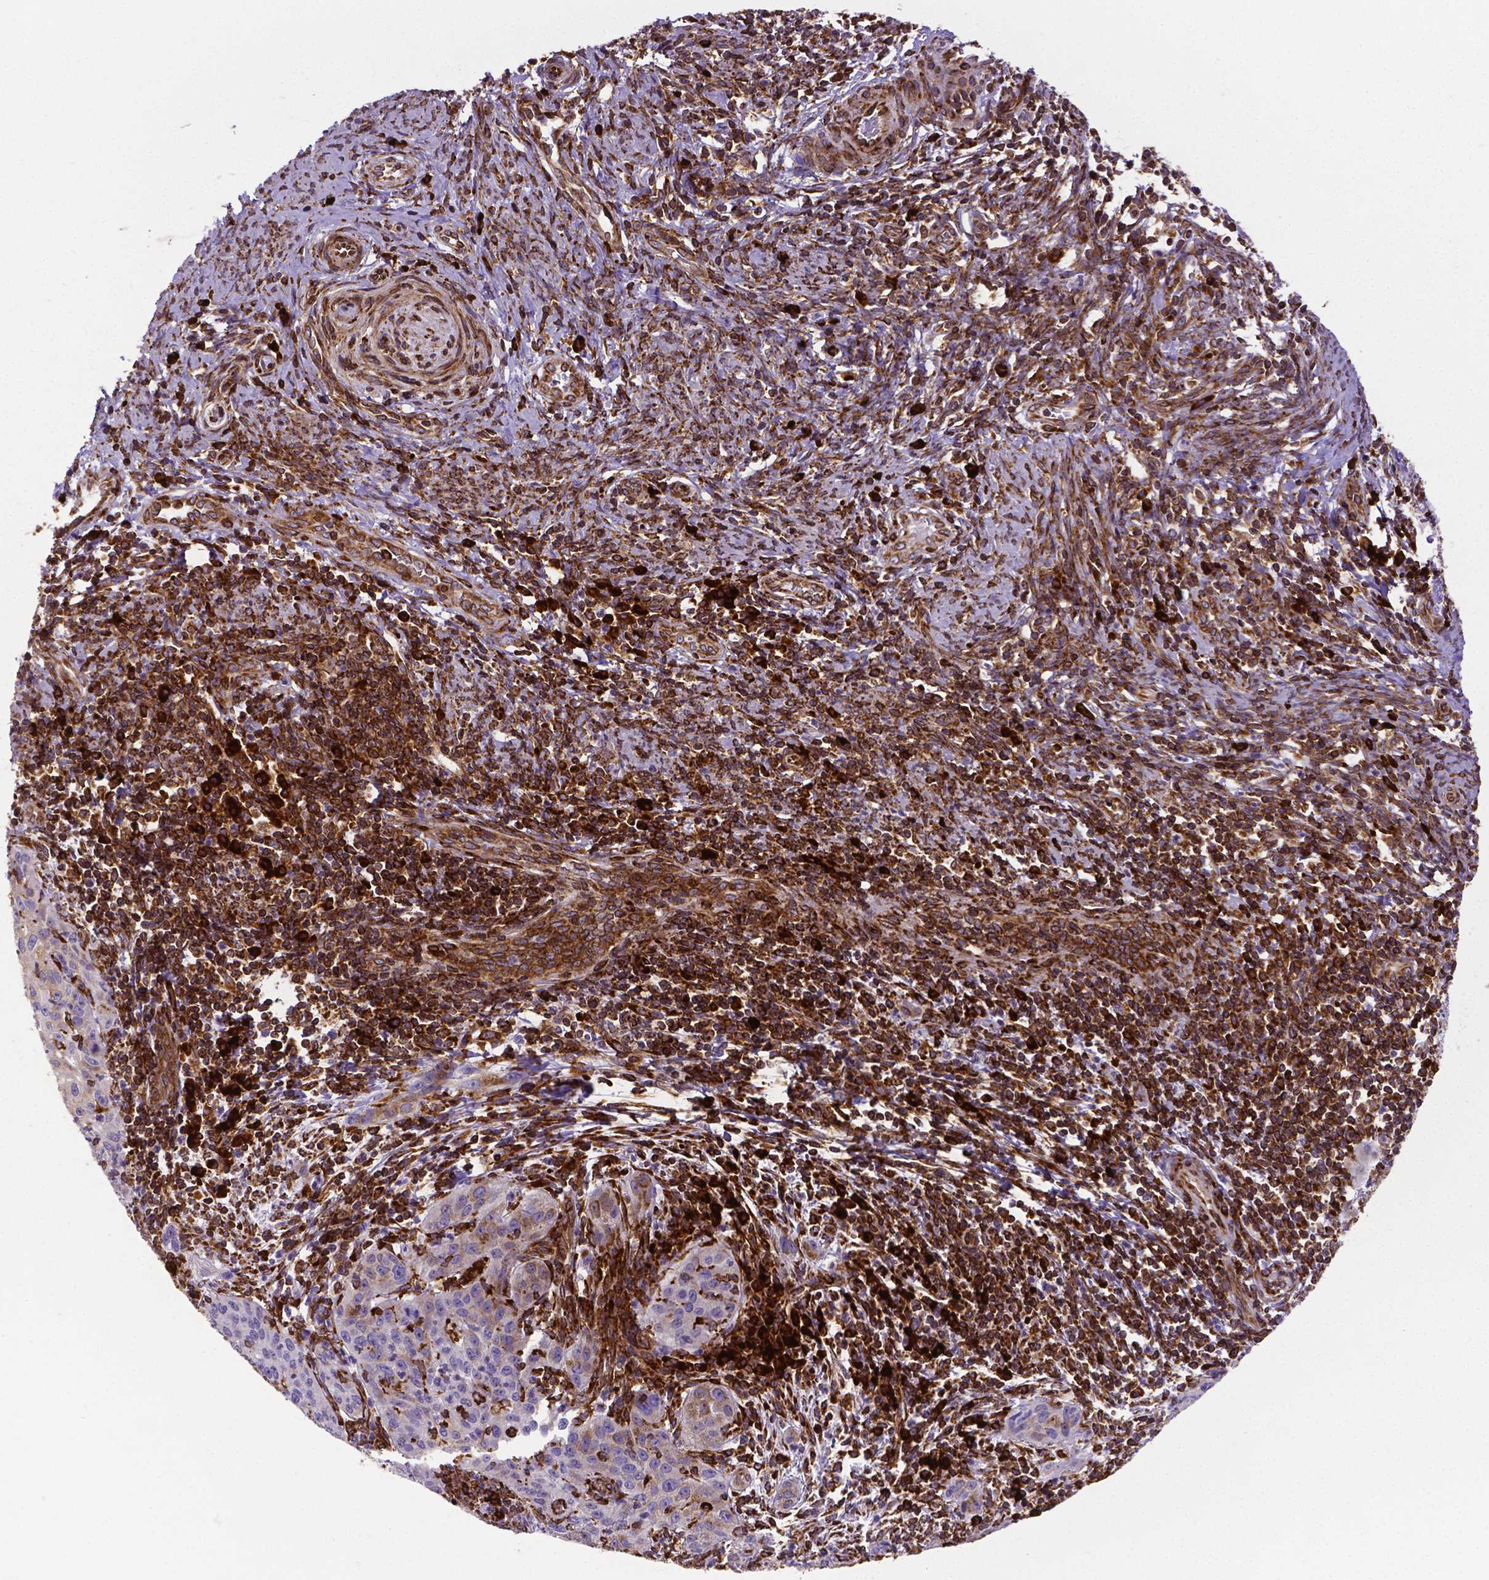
{"staining": {"intensity": "negative", "quantity": "none", "location": "none"}, "tissue": "cervical cancer", "cell_type": "Tumor cells", "image_type": "cancer", "snomed": [{"axis": "morphology", "description": "Squamous cell carcinoma, NOS"}, {"axis": "topography", "description": "Cervix"}], "caption": "A micrograph of cervical cancer stained for a protein reveals no brown staining in tumor cells.", "gene": "MTDH", "patient": {"sex": "female", "age": 30}}